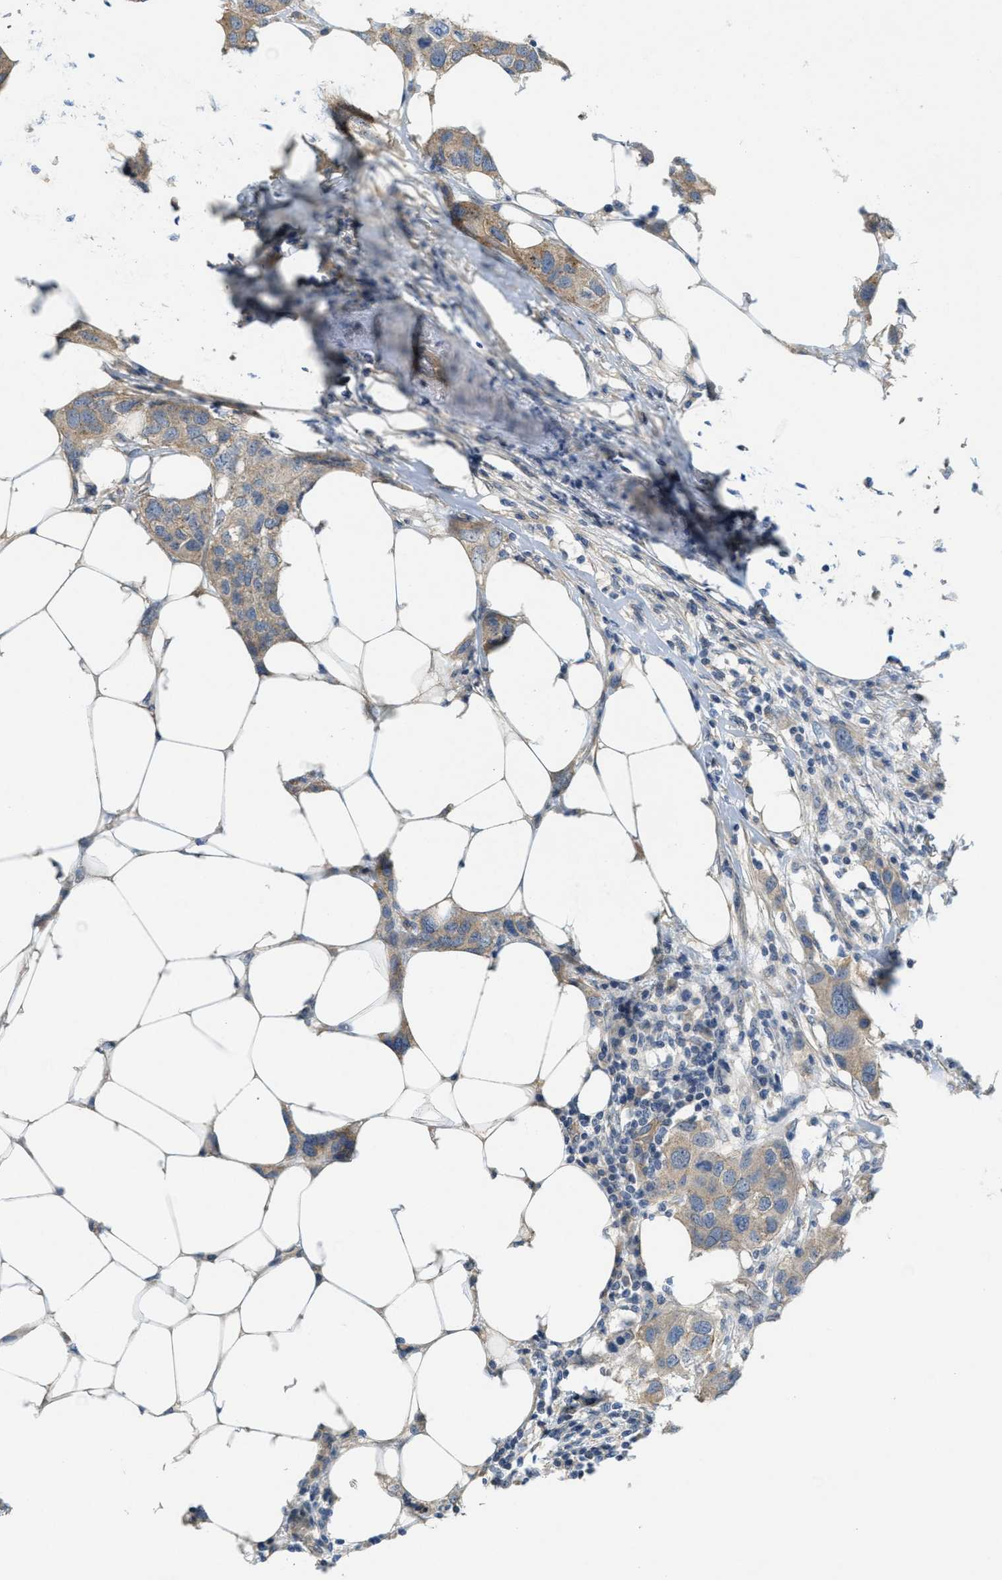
{"staining": {"intensity": "weak", "quantity": ">75%", "location": "cytoplasmic/membranous"}, "tissue": "breast cancer", "cell_type": "Tumor cells", "image_type": "cancer", "snomed": [{"axis": "morphology", "description": "Duct carcinoma"}, {"axis": "topography", "description": "Breast"}], "caption": "Breast cancer (invasive ductal carcinoma) stained with DAB immunohistochemistry (IHC) shows low levels of weak cytoplasmic/membranous expression in about >75% of tumor cells.", "gene": "ZFYVE9", "patient": {"sex": "female", "age": 50}}